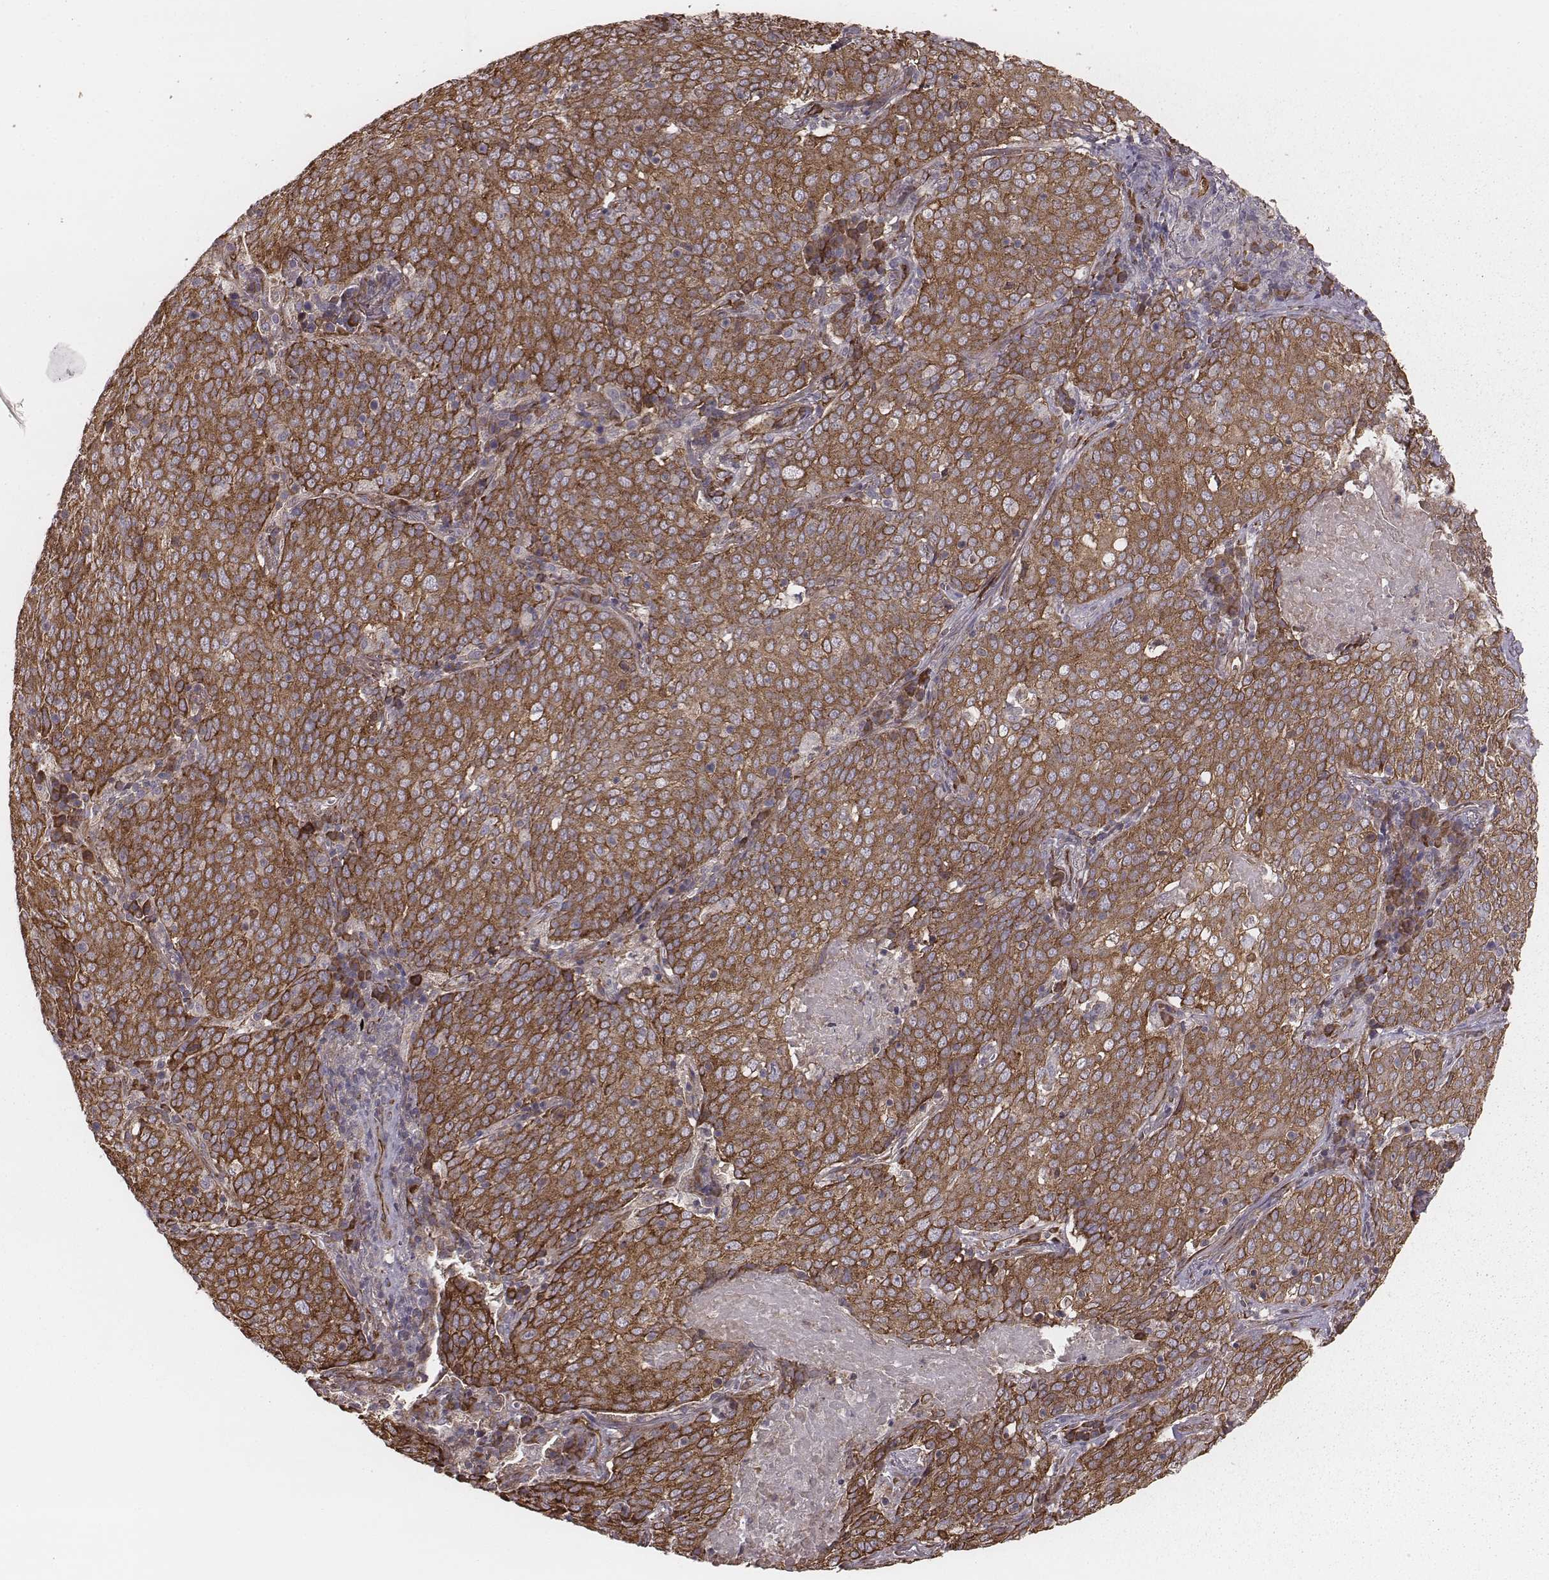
{"staining": {"intensity": "moderate", "quantity": ">75%", "location": "cytoplasmic/membranous"}, "tissue": "lung cancer", "cell_type": "Tumor cells", "image_type": "cancer", "snomed": [{"axis": "morphology", "description": "Squamous cell carcinoma, NOS"}, {"axis": "topography", "description": "Lung"}], "caption": "Brown immunohistochemical staining in lung cancer (squamous cell carcinoma) exhibits moderate cytoplasmic/membranous expression in about >75% of tumor cells. The staining is performed using DAB brown chromogen to label protein expression. The nuclei are counter-stained blue using hematoxylin.", "gene": "PALMD", "patient": {"sex": "male", "age": 82}}